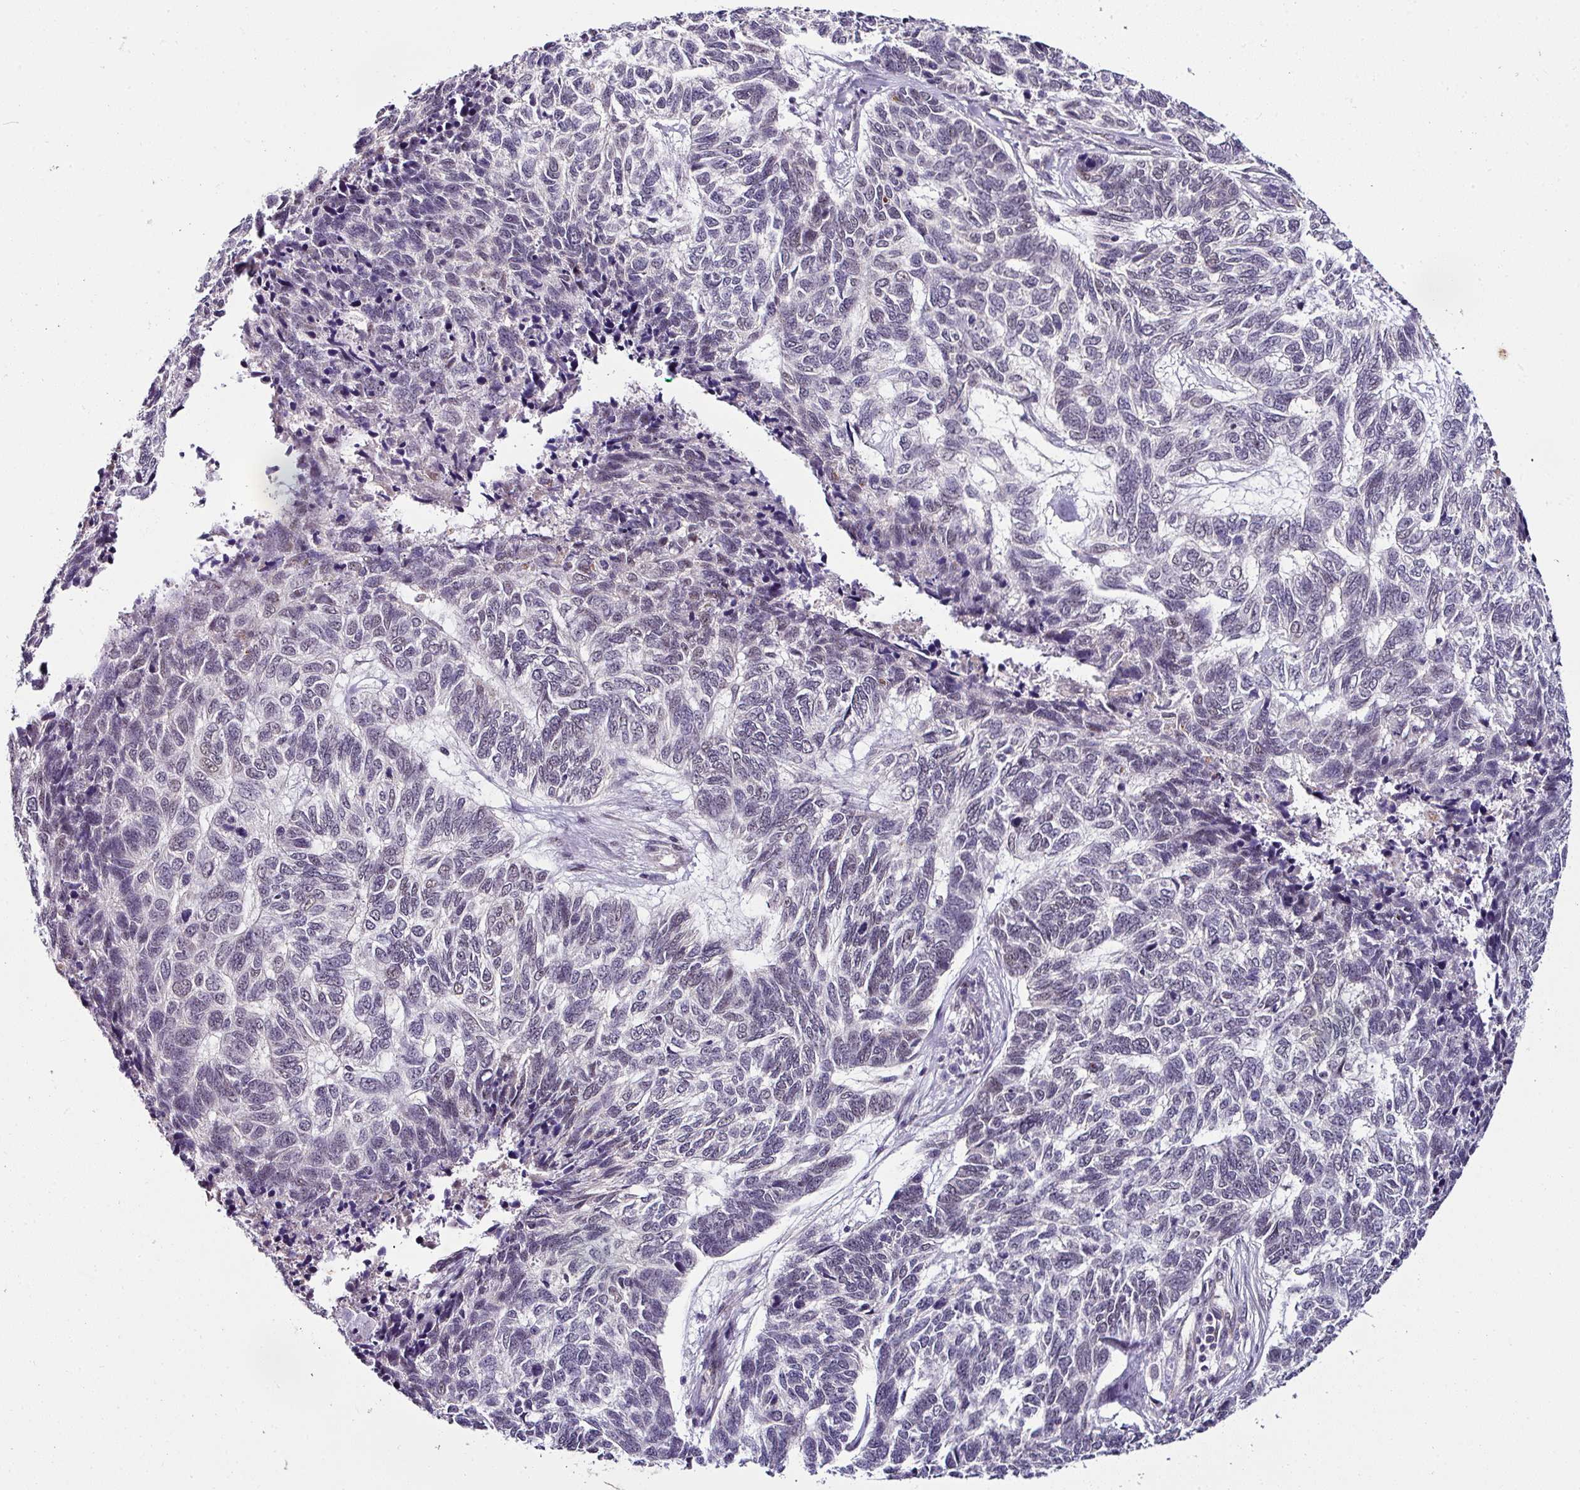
{"staining": {"intensity": "negative", "quantity": "none", "location": "none"}, "tissue": "skin cancer", "cell_type": "Tumor cells", "image_type": "cancer", "snomed": [{"axis": "morphology", "description": "Basal cell carcinoma"}, {"axis": "topography", "description": "Skin"}], "caption": "Histopathology image shows no protein expression in tumor cells of basal cell carcinoma (skin) tissue.", "gene": "NAPSA", "patient": {"sex": "female", "age": 65}}